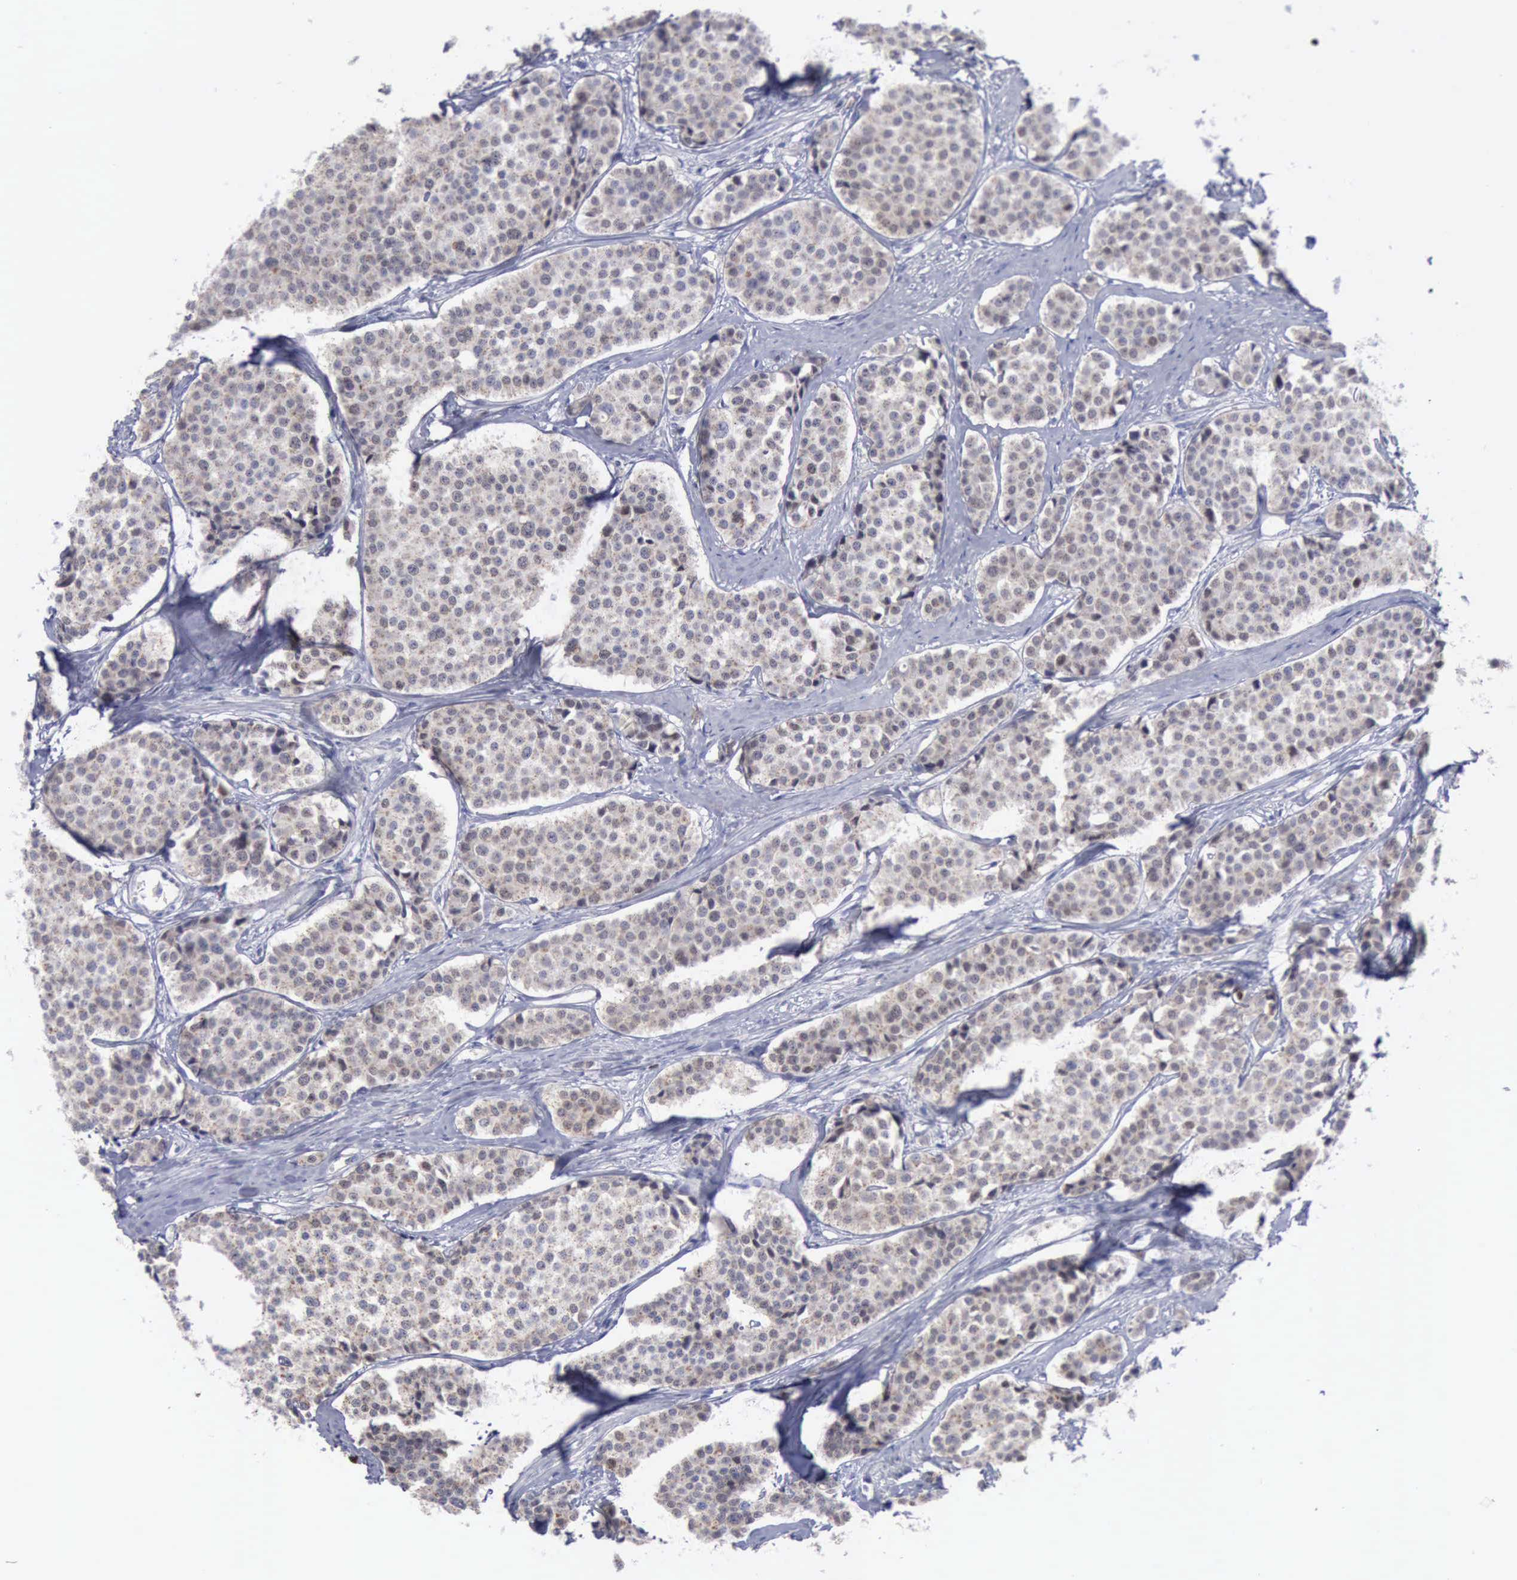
{"staining": {"intensity": "negative", "quantity": "none", "location": "none"}, "tissue": "carcinoid", "cell_type": "Tumor cells", "image_type": "cancer", "snomed": [{"axis": "morphology", "description": "Carcinoid, malignant, NOS"}, {"axis": "topography", "description": "Small intestine"}], "caption": "Micrograph shows no significant protein positivity in tumor cells of malignant carcinoid.", "gene": "SATB2", "patient": {"sex": "male", "age": 60}}